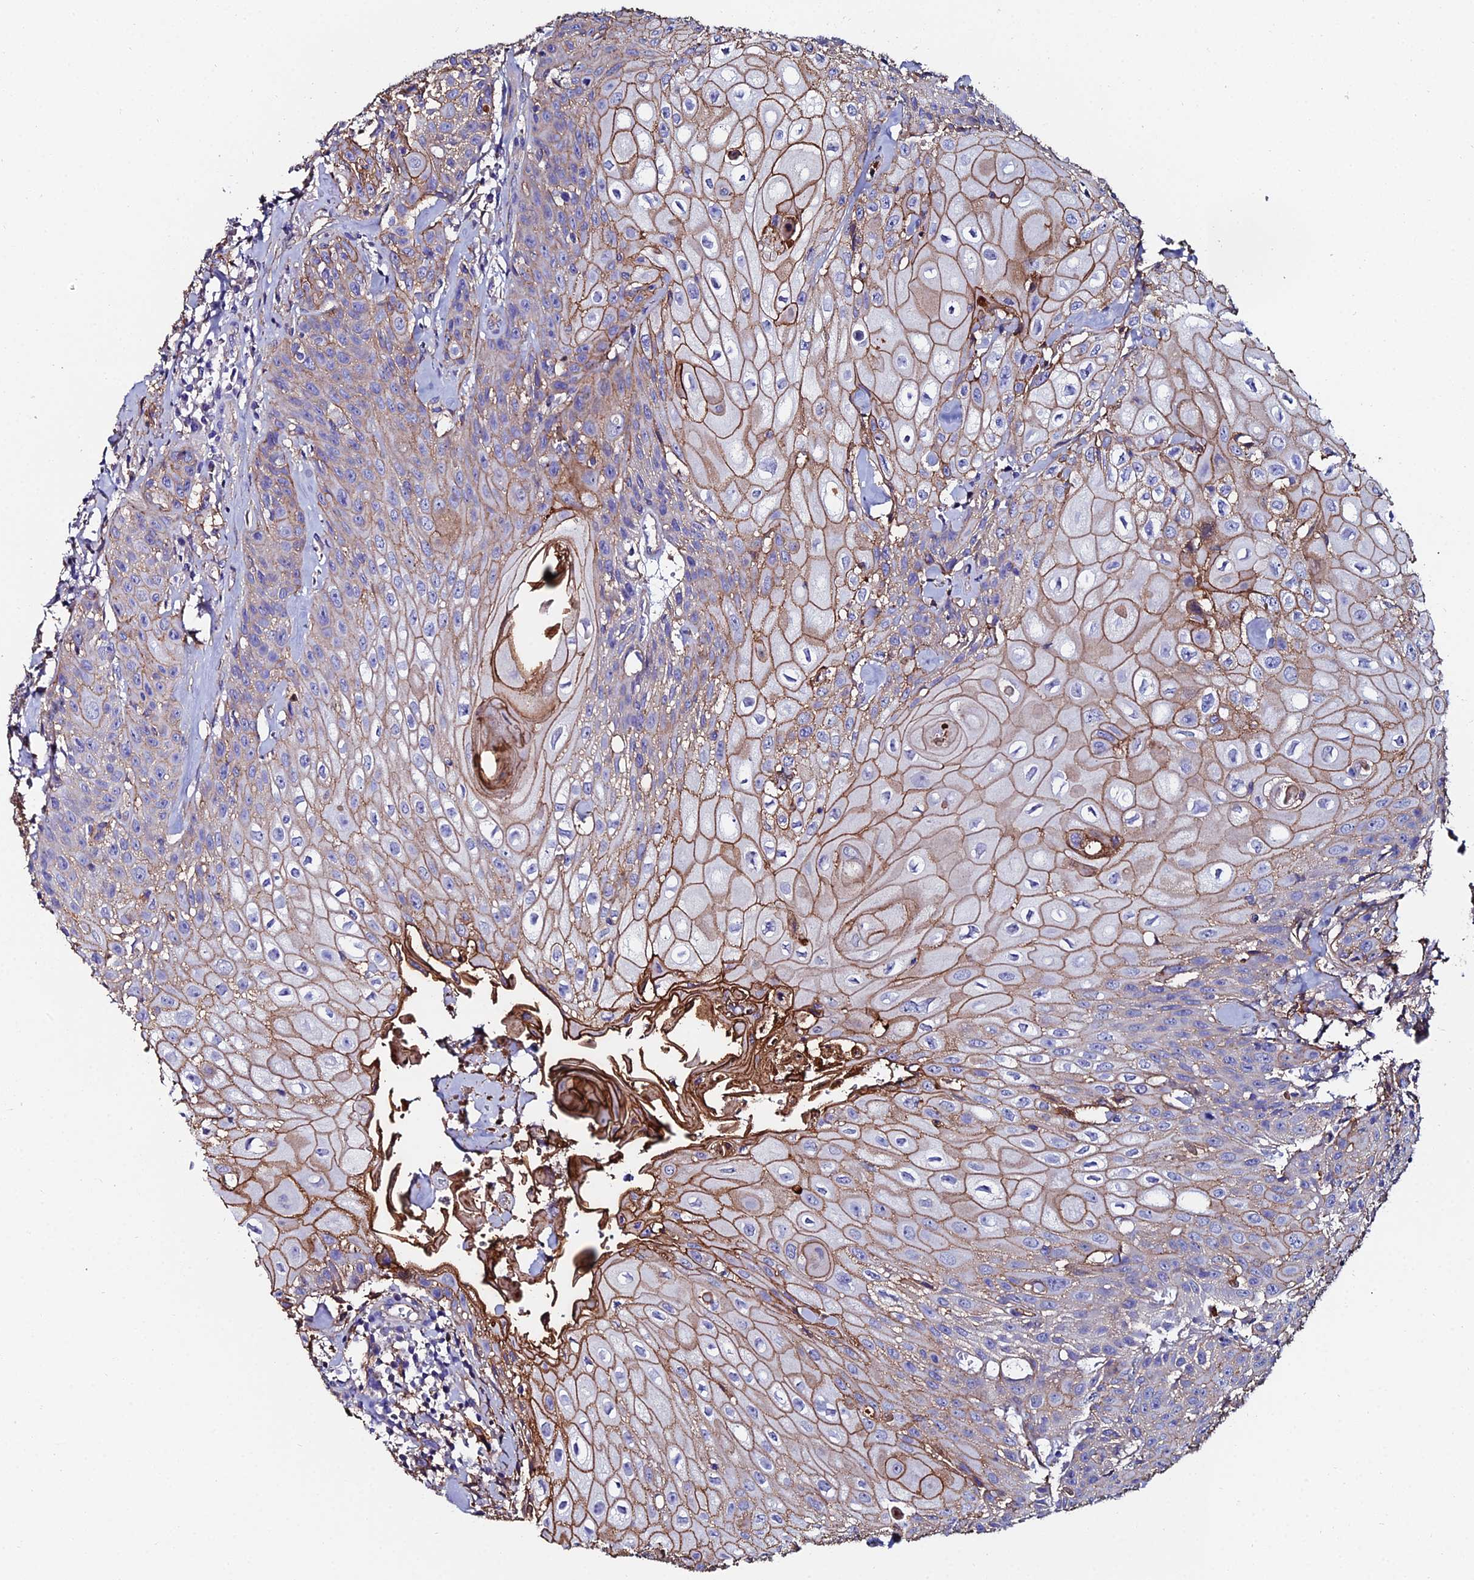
{"staining": {"intensity": "moderate", "quantity": "25%-75%", "location": "cytoplasmic/membranous"}, "tissue": "head and neck cancer", "cell_type": "Tumor cells", "image_type": "cancer", "snomed": [{"axis": "morphology", "description": "Squamous cell carcinoma, NOS"}, {"axis": "topography", "description": "Oral tissue"}, {"axis": "topography", "description": "Head-Neck"}], "caption": "Moderate cytoplasmic/membranous protein staining is identified in about 25%-75% of tumor cells in head and neck squamous cell carcinoma.", "gene": "C6", "patient": {"sex": "female", "age": 82}}